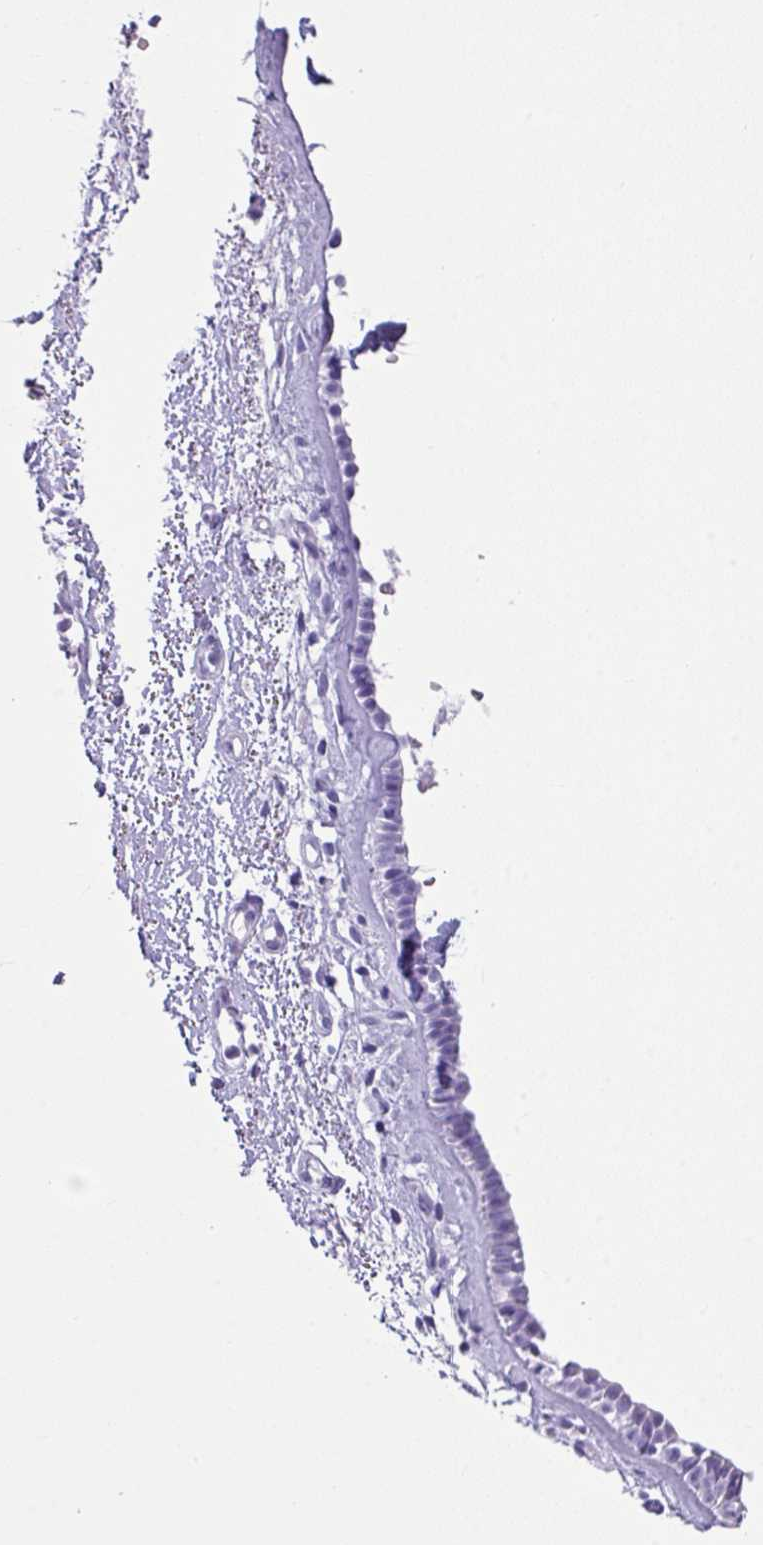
{"staining": {"intensity": "negative", "quantity": "none", "location": "none"}, "tissue": "nasopharynx", "cell_type": "Respiratory epithelial cells", "image_type": "normal", "snomed": [{"axis": "morphology", "description": "Normal tissue, NOS"}, {"axis": "topography", "description": "Cartilage tissue"}, {"axis": "topography", "description": "Nasopharynx"}], "caption": "Respiratory epithelial cells show no significant positivity in benign nasopharynx. Brightfield microscopy of immunohistochemistry stained with DAB (brown) and hematoxylin (blue), captured at high magnification.", "gene": "ZNF568", "patient": {"sex": "male", "age": 56}}